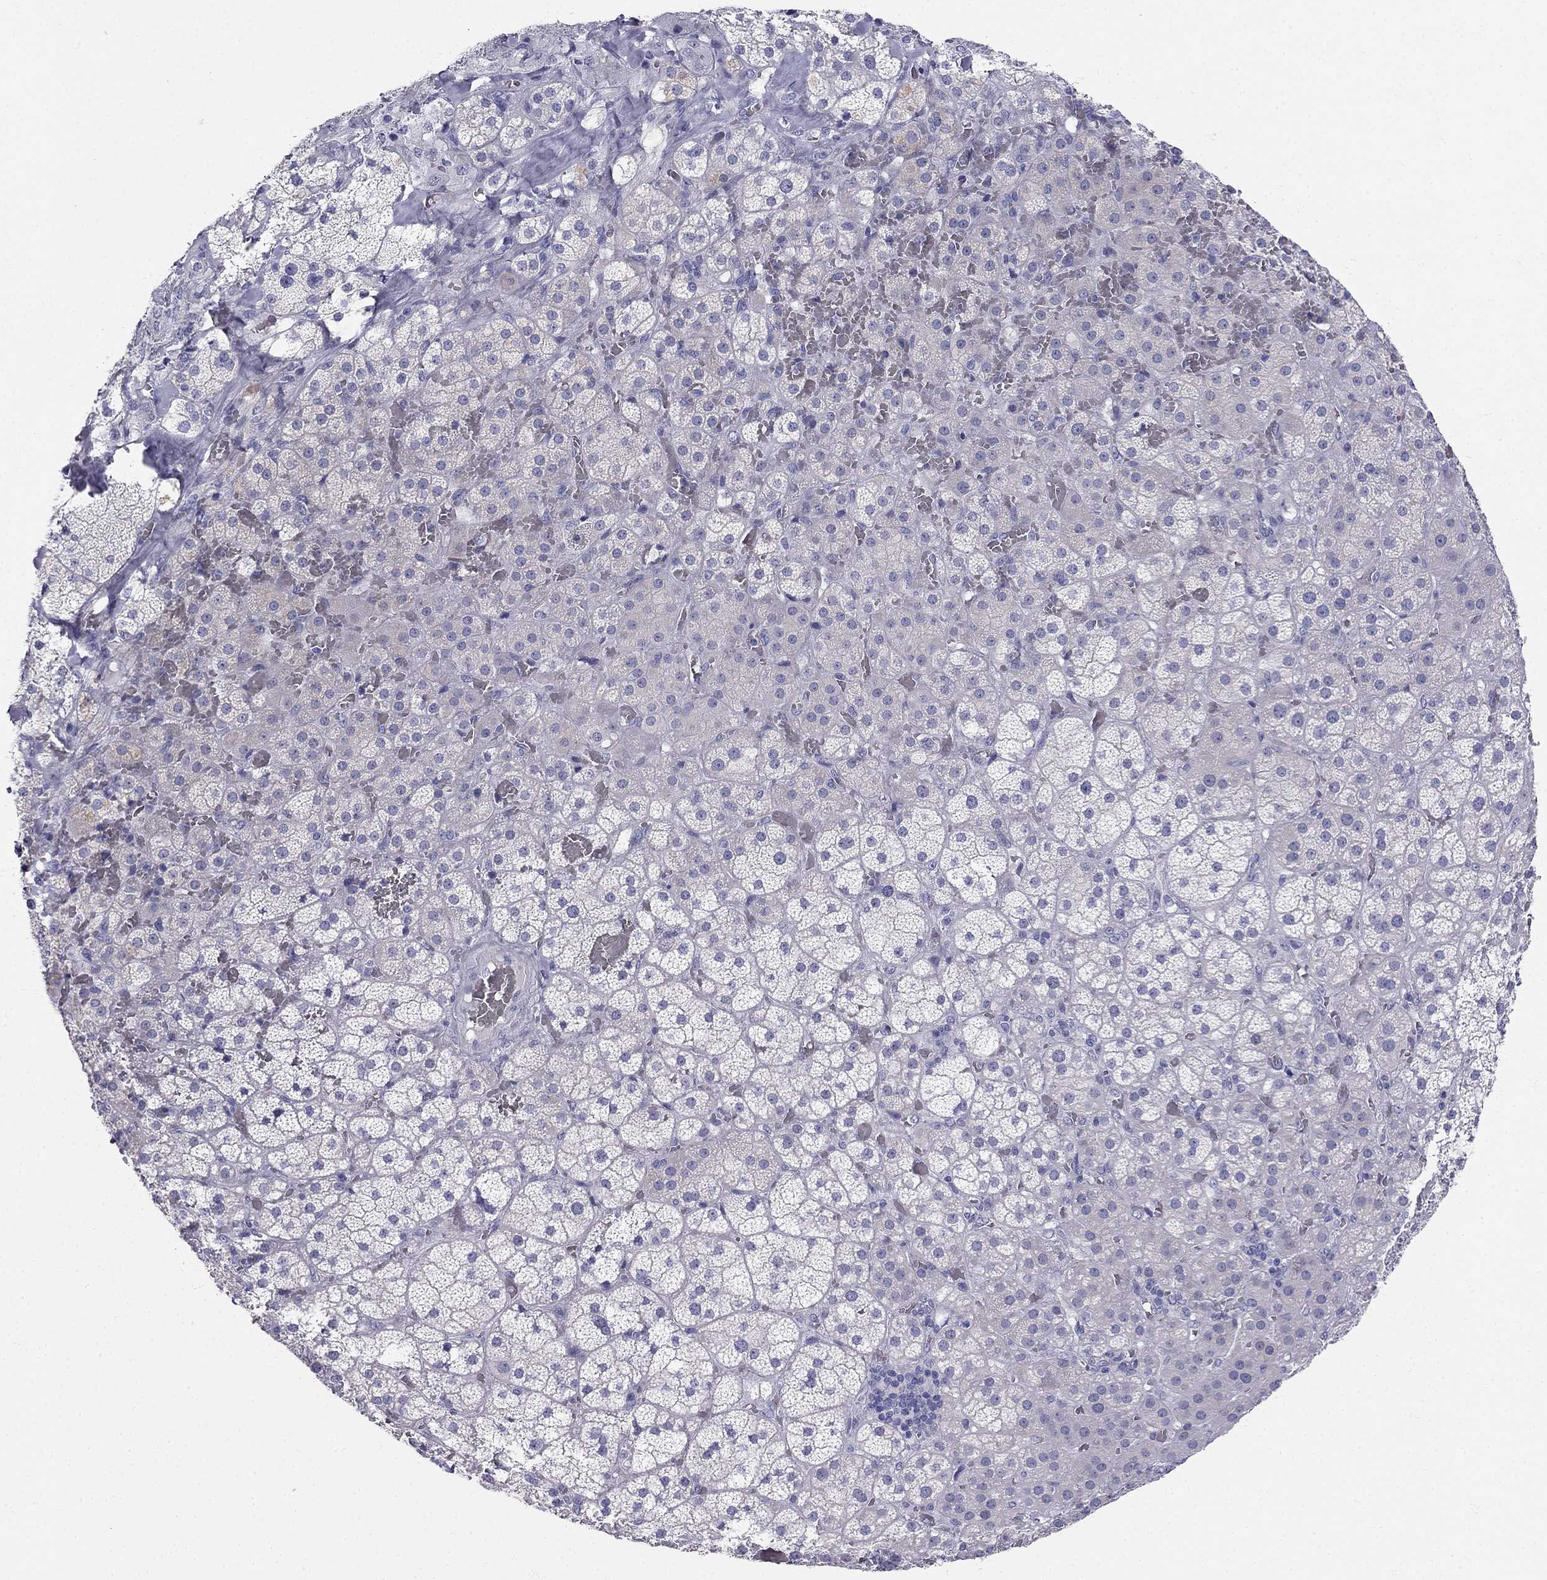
{"staining": {"intensity": "negative", "quantity": "none", "location": "none"}, "tissue": "adrenal gland", "cell_type": "Glandular cells", "image_type": "normal", "snomed": [{"axis": "morphology", "description": "Normal tissue, NOS"}, {"axis": "topography", "description": "Adrenal gland"}], "caption": "A histopathology image of adrenal gland stained for a protein exhibits no brown staining in glandular cells.", "gene": "RFLNA", "patient": {"sex": "male", "age": 57}}